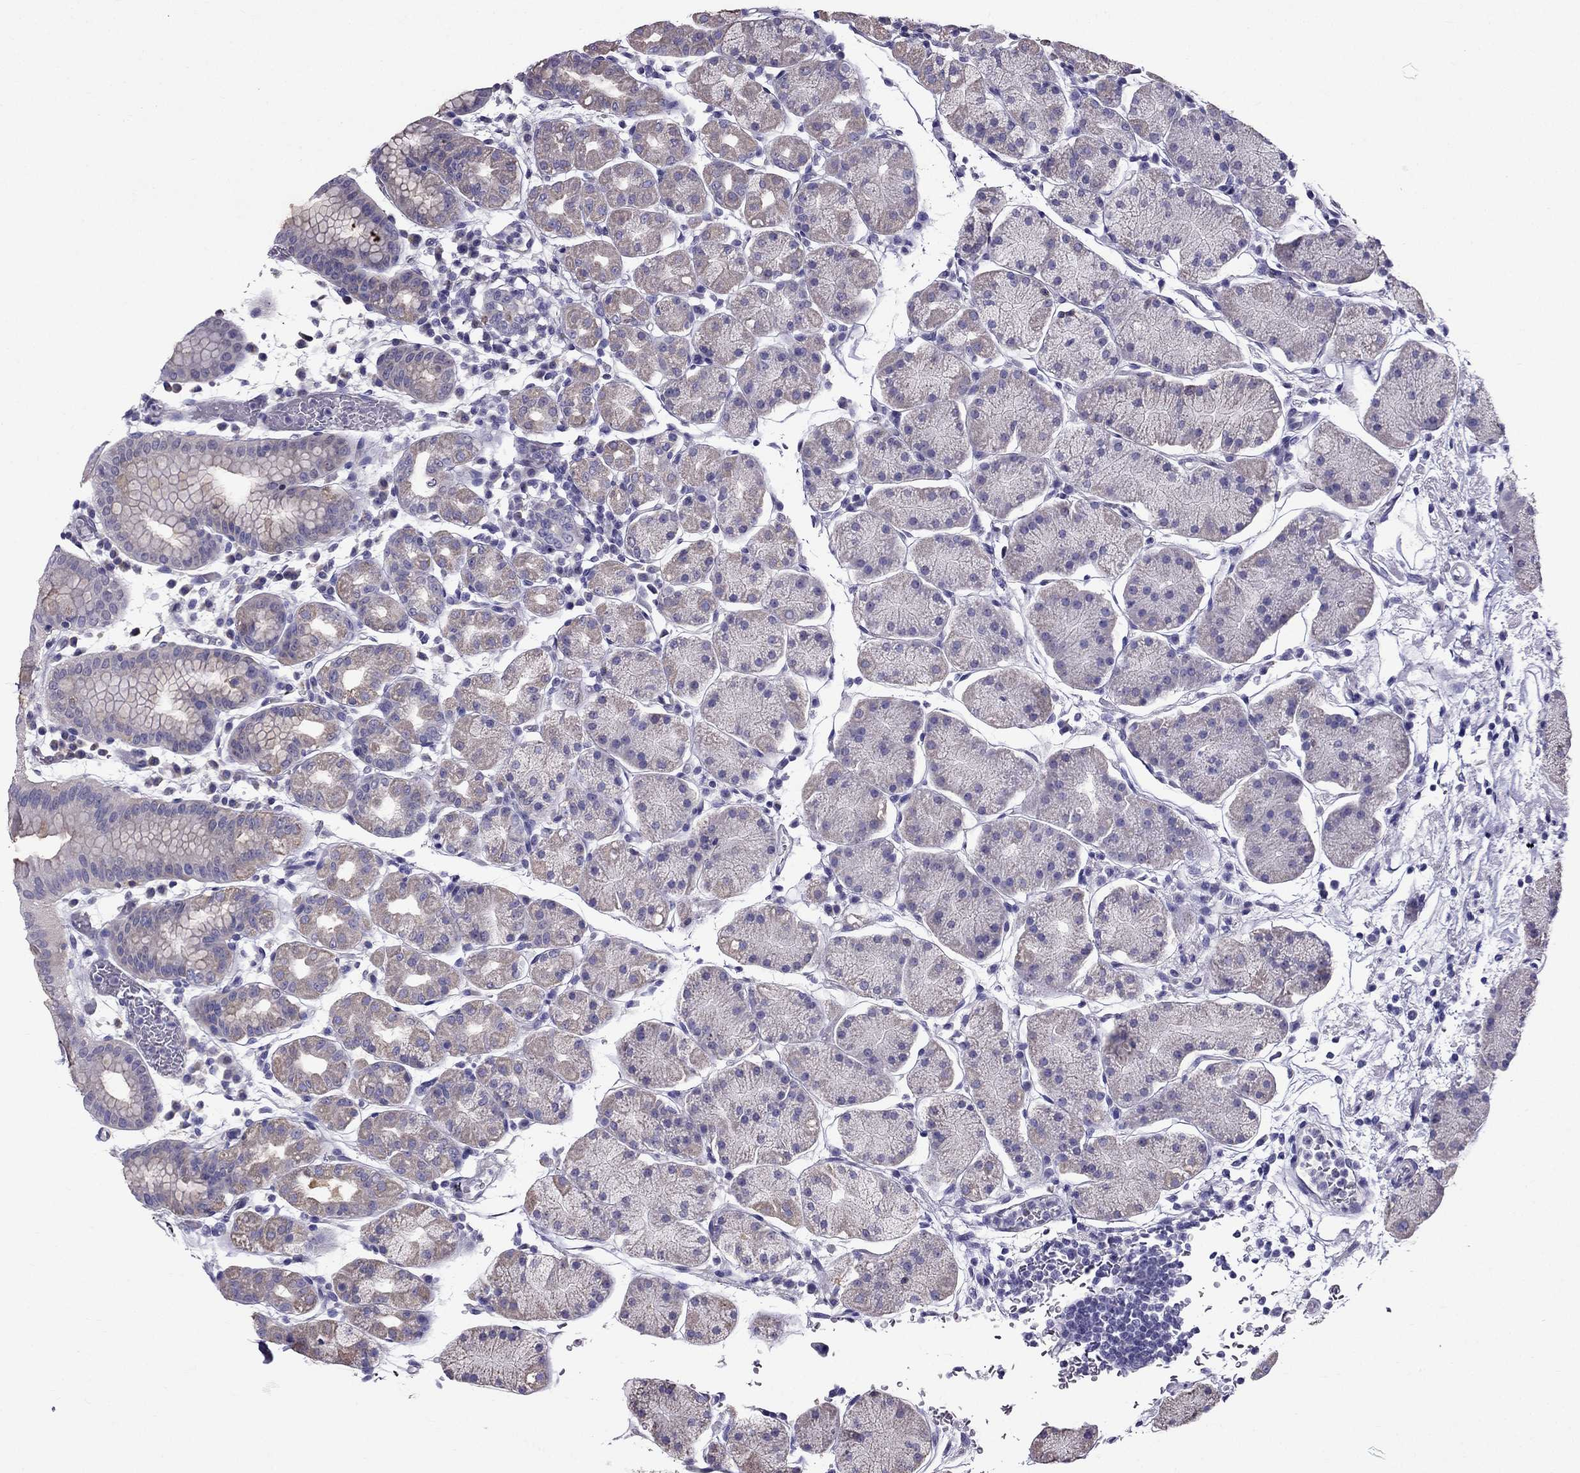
{"staining": {"intensity": "negative", "quantity": "none", "location": "none"}, "tissue": "stomach", "cell_type": "Glandular cells", "image_type": "normal", "snomed": [{"axis": "morphology", "description": "Normal tissue, NOS"}, {"axis": "topography", "description": "Stomach"}], "caption": "High power microscopy image of an immunohistochemistry histopathology image of unremarkable stomach, revealing no significant staining in glandular cells.", "gene": "AAK1", "patient": {"sex": "male", "age": 54}}